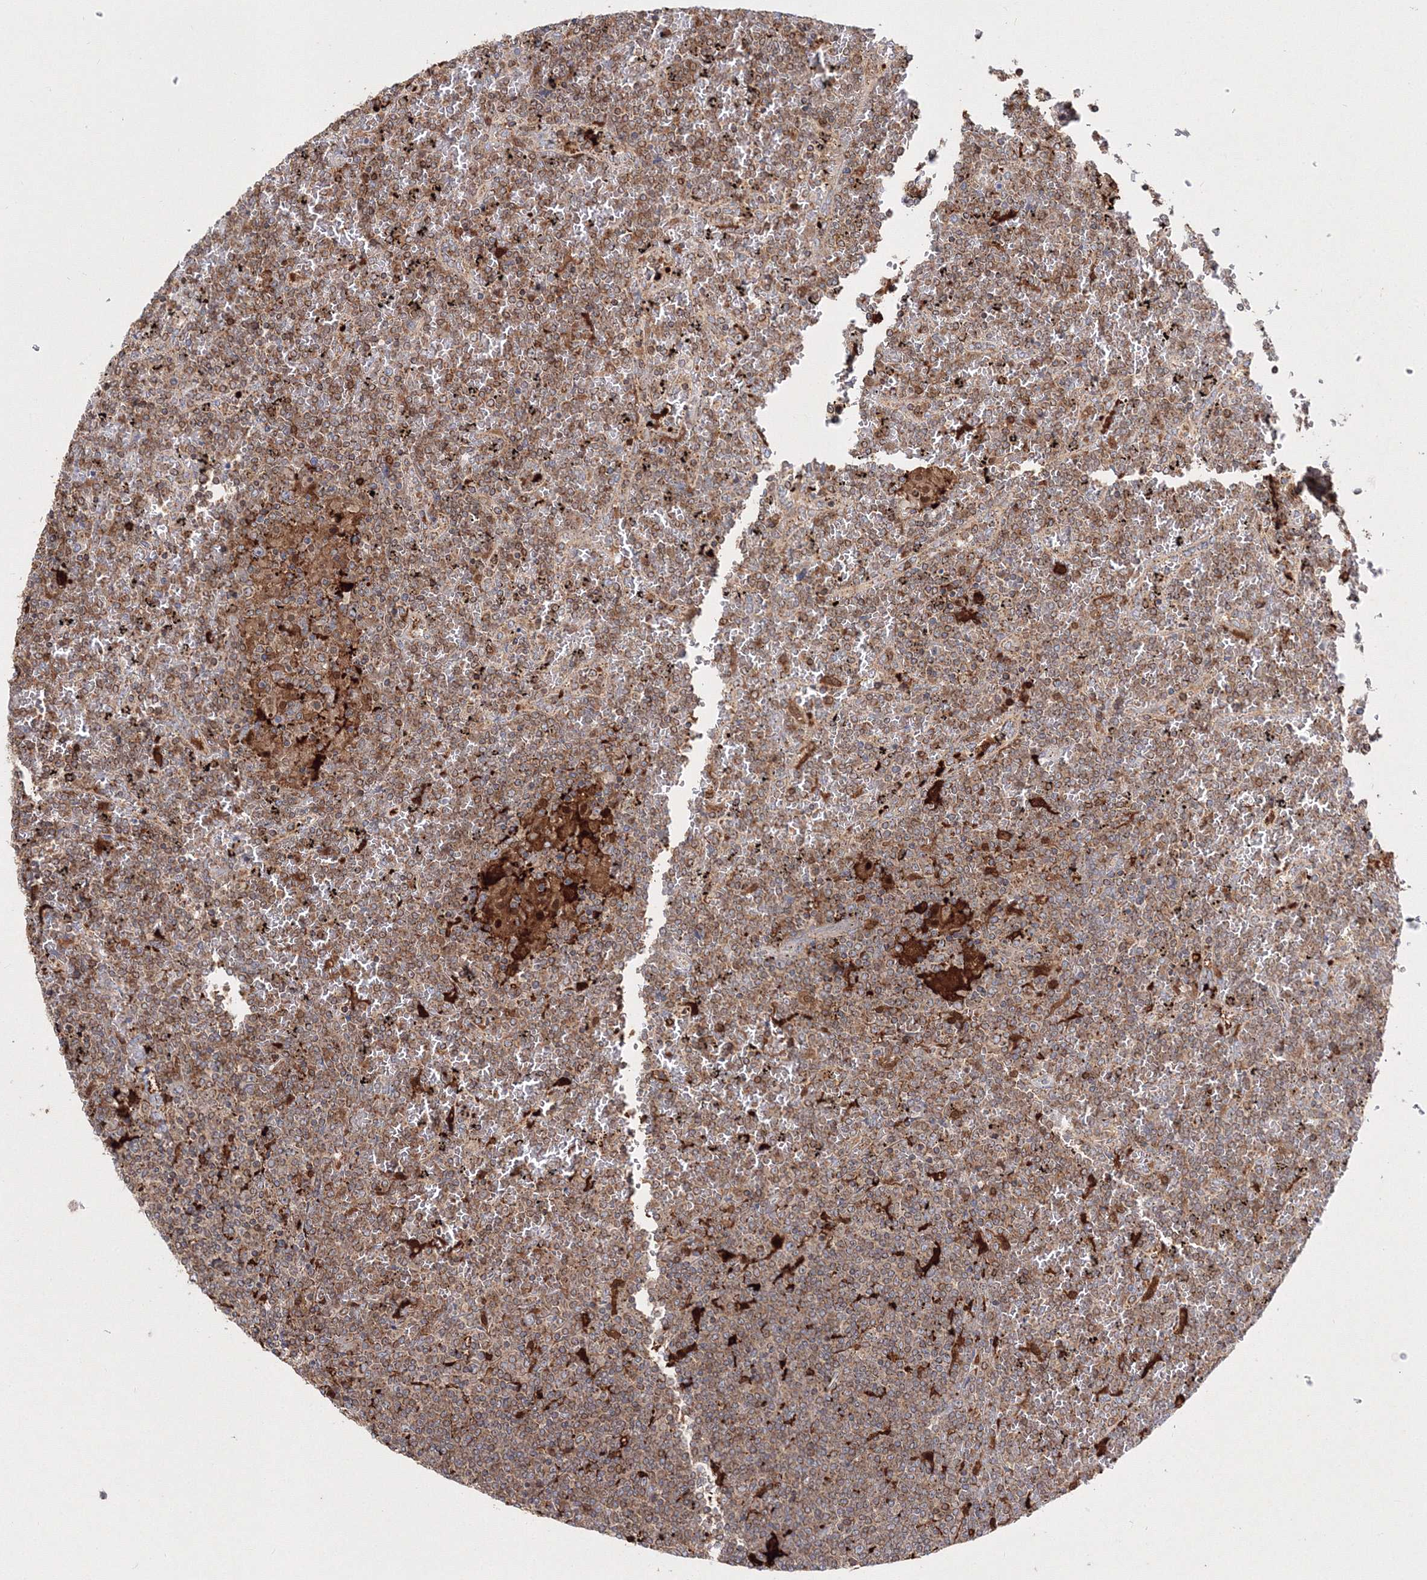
{"staining": {"intensity": "moderate", "quantity": ">75%", "location": "cytoplasmic/membranous"}, "tissue": "lymphoma", "cell_type": "Tumor cells", "image_type": "cancer", "snomed": [{"axis": "morphology", "description": "Malignant lymphoma, non-Hodgkin's type, Low grade"}, {"axis": "topography", "description": "Spleen"}], "caption": "Lymphoma stained with DAB IHC exhibits medium levels of moderate cytoplasmic/membranous staining in about >75% of tumor cells.", "gene": "ARCN1", "patient": {"sex": "female", "age": 19}}